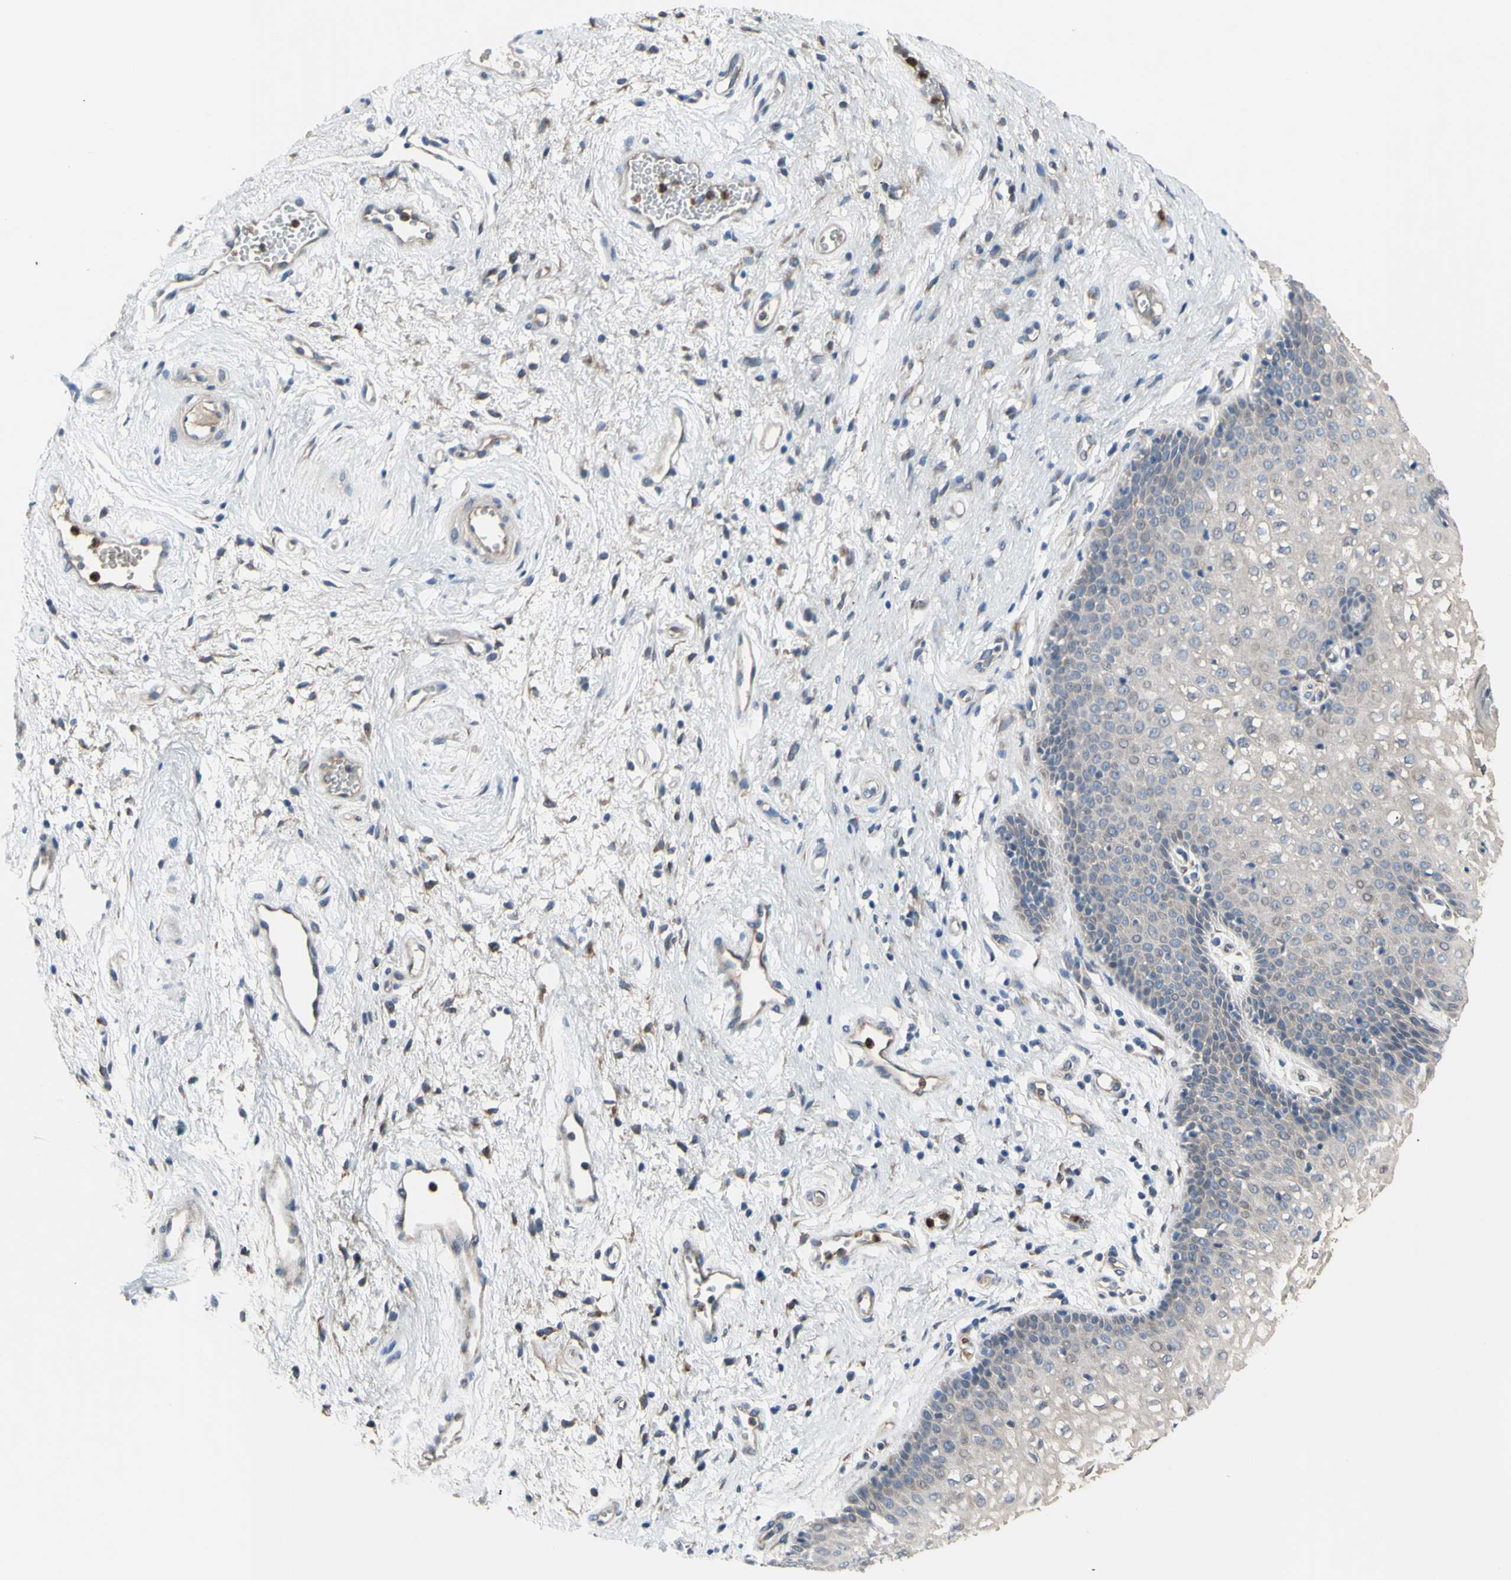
{"staining": {"intensity": "negative", "quantity": "none", "location": "none"}, "tissue": "vagina", "cell_type": "Squamous epithelial cells", "image_type": "normal", "snomed": [{"axis": "morphology", "description": "Normal tissue, NOS"}, {"axis": "topography", "description": "Vagina"}], "caption": "Squamous epithelial cells show no significant expression in benign vagina. (Brightfield microscopy of DAB immunohistochemistry (IHC) at high magnification).", "gene": "GRAMD2B", "patient": {"sex": "female", "age": 34}}